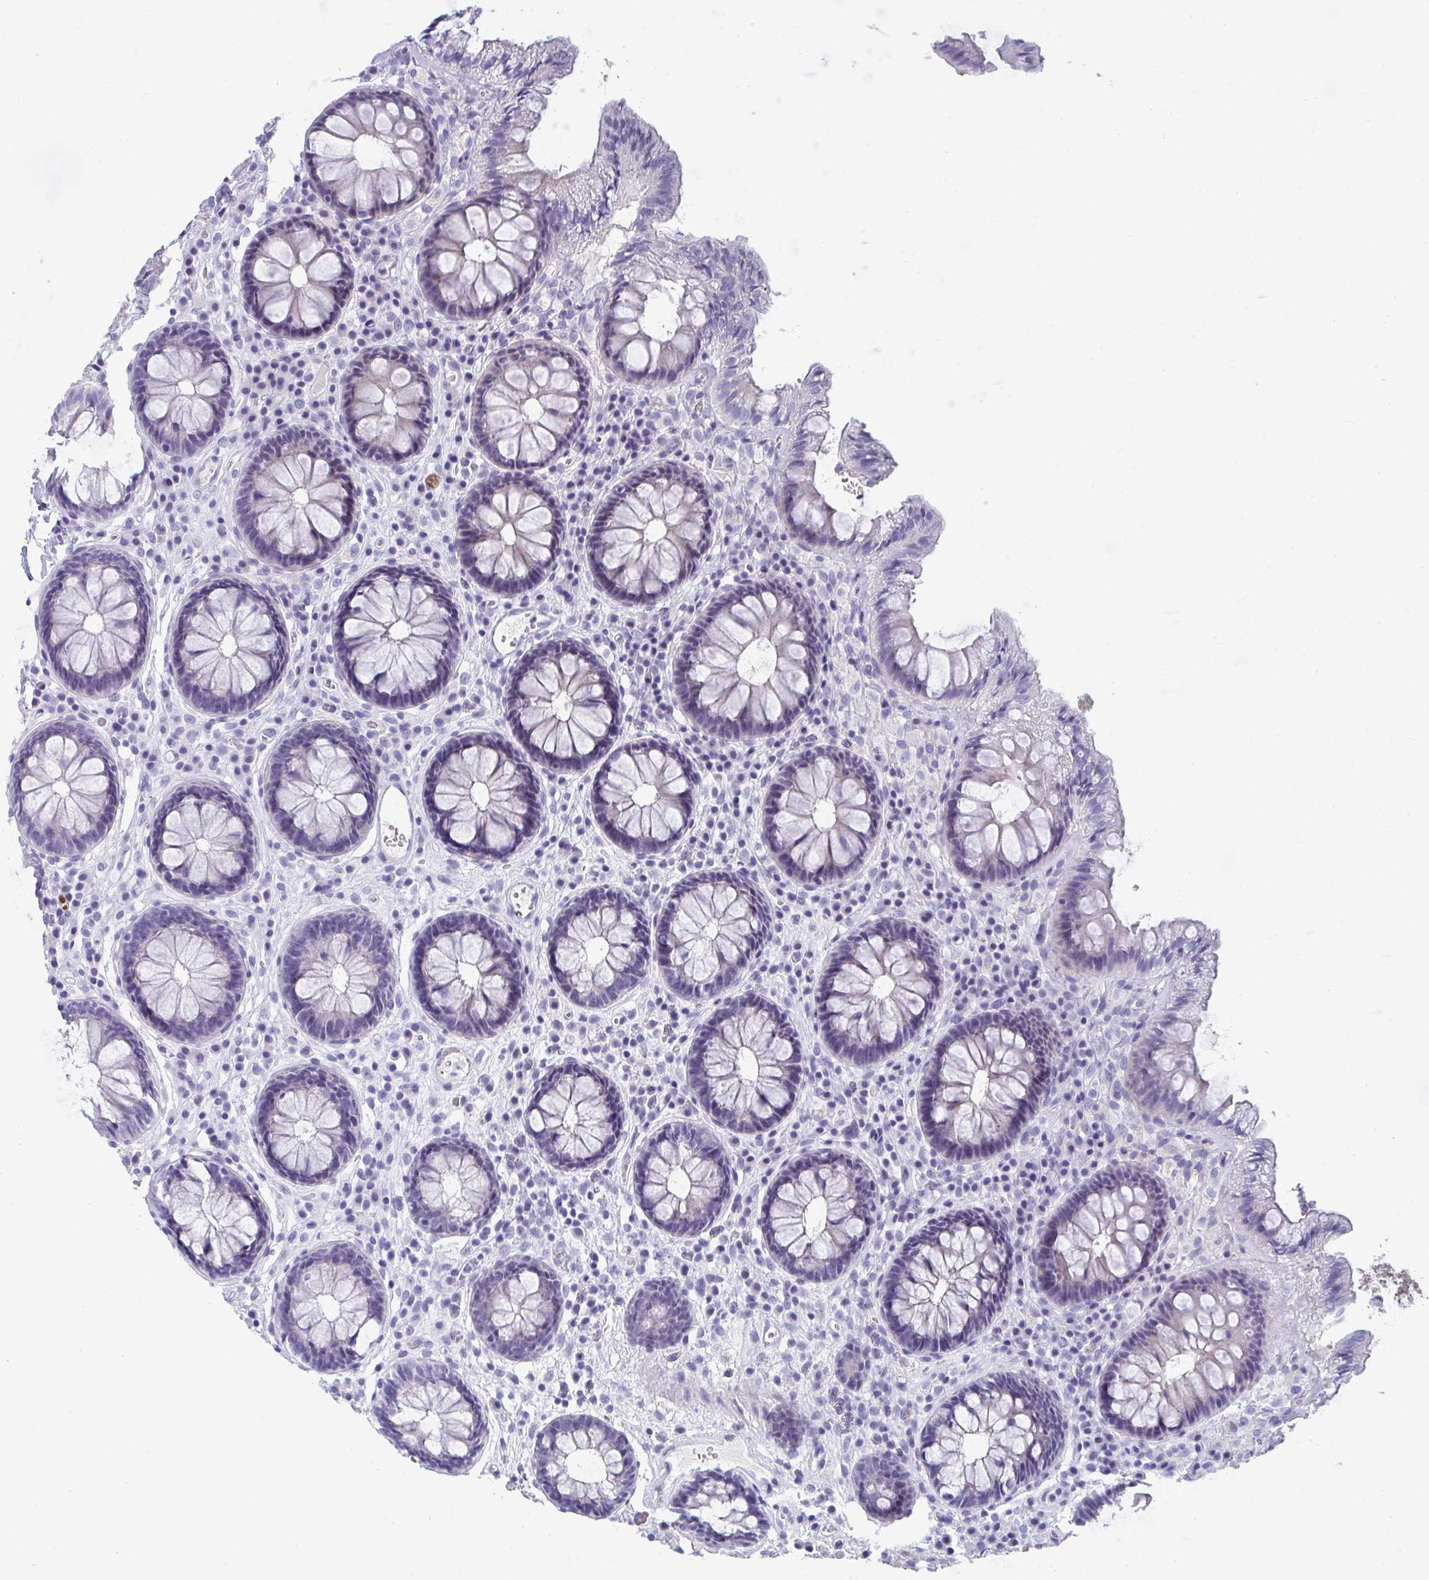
{"staining": {"intensity": "negative", "quantity": "none", "location": "none"}, "tissue": "colon", "cell_type": "Endothelial cells", "image_type": "normal", "snomed": [{"axis": "morphology", "description": "Normal tissue, NOS"}, {"axis": "topography", "description": "Colon"}, {"axis": "topography", "description": "Peripheral nerve tissue"}], "caption": "High power microscopy histopathology image of an immunohistochemistry (IHC) image of unremarkable colon, revealing no significant expression in endothelial cells. (DAB immunohistochemistry visualized using brightfield microscopy, high magnification).", "gene": "TTC30A", "patient": {"sex": "male", "age": 84}}